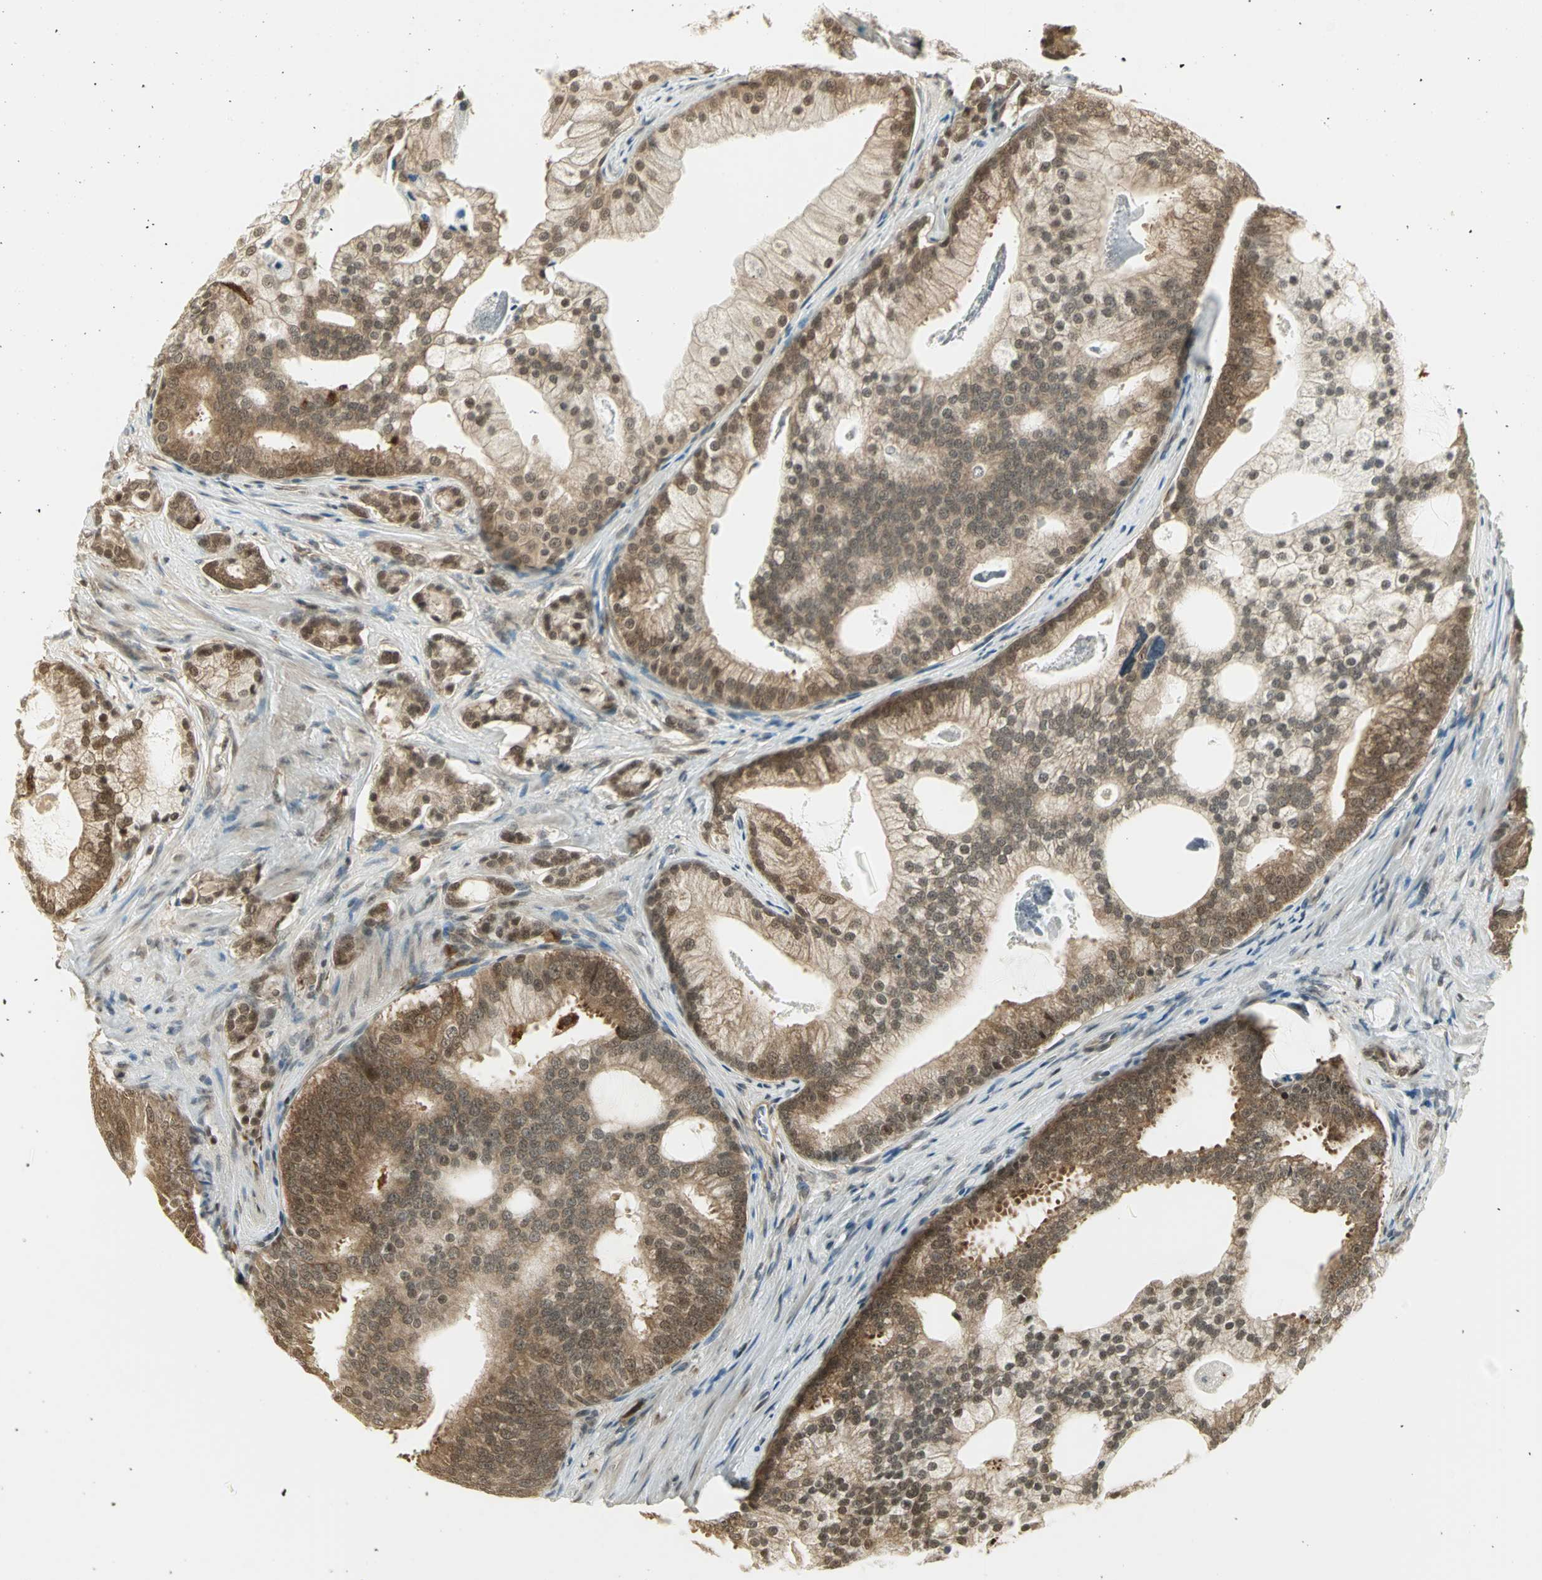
{"staining": {"intensity": "moderate", "quantity": ">75%", "location": "cytoplasmic/membranous"}, "tissue": "prostate cancer", "cell_type": "Tumor cells", "image_type": "cancer", "snomed": [{"axis": "morphology", "description": "Adenocarcinoma, Low grade"}, {"axis": "topography", "description": "Prostate"}], "caption": "About >75% of tumor cells in human prostate cancer (low-grade adenocarcinoma) reveal moderate cytoplasmic/membranous protein staining as visualized by brown immunohistochemical staining.", "gene": "CDC34", "patient": {"sex": "male", "age": 58}}